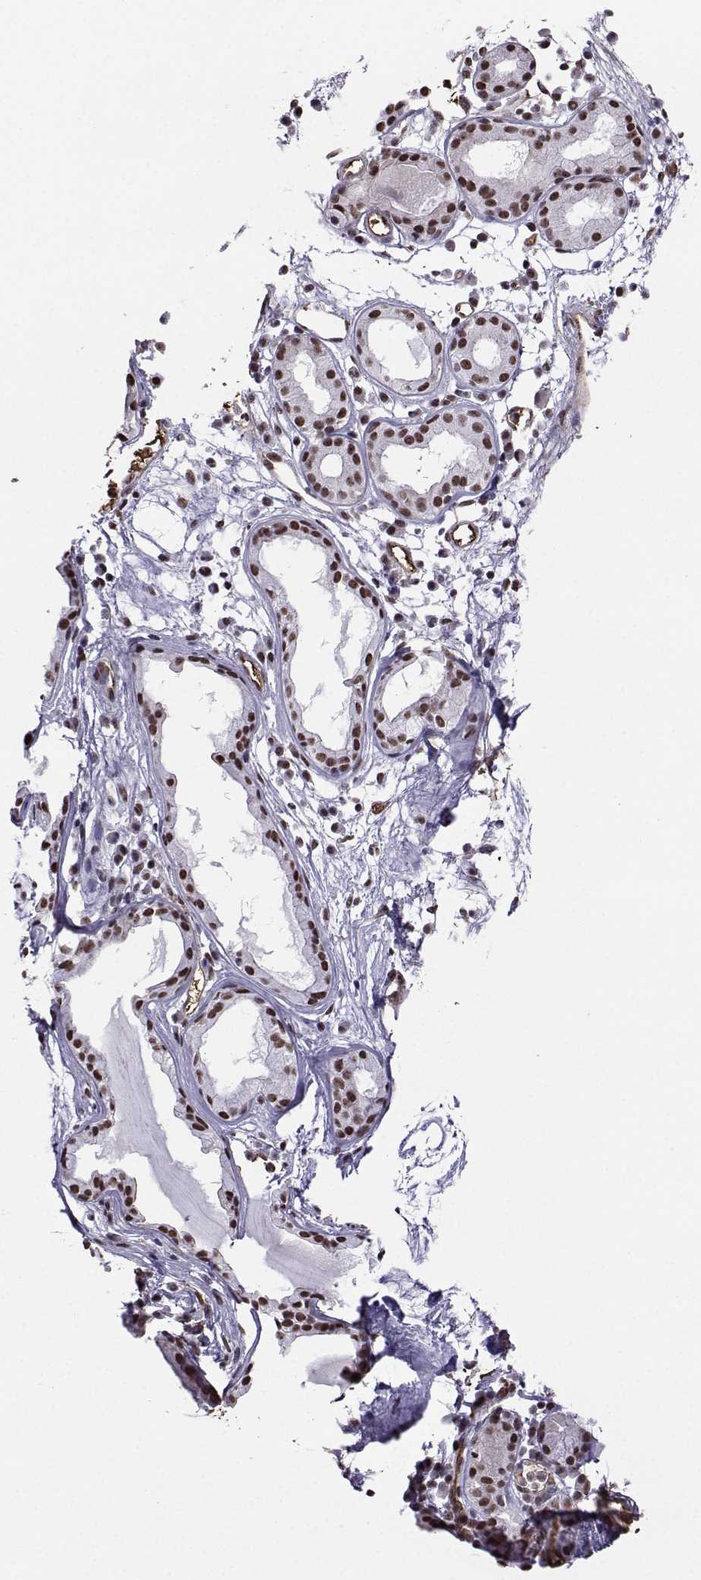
{"staining": {"intensity": "moderate", "quantity": ">75%", "location": "nuclear"}, "tissue": "nasopharynx", "cell_type": "Respiratory epithelial cells", "image_type": "normal", "snomed": [{"axis": "morphology", "description": "Normal tissue, NOS"}, {"axis": "topography", "description": "Nasopharynx"}], "caption": "Brown immunohistochemical staining in normal nasopharynx demonstrates moderate nuclear positivity in about >75% of respiratory epithelial cells.", "gene": "CCNK", "patient": {"sex": "male", "age": 77}}